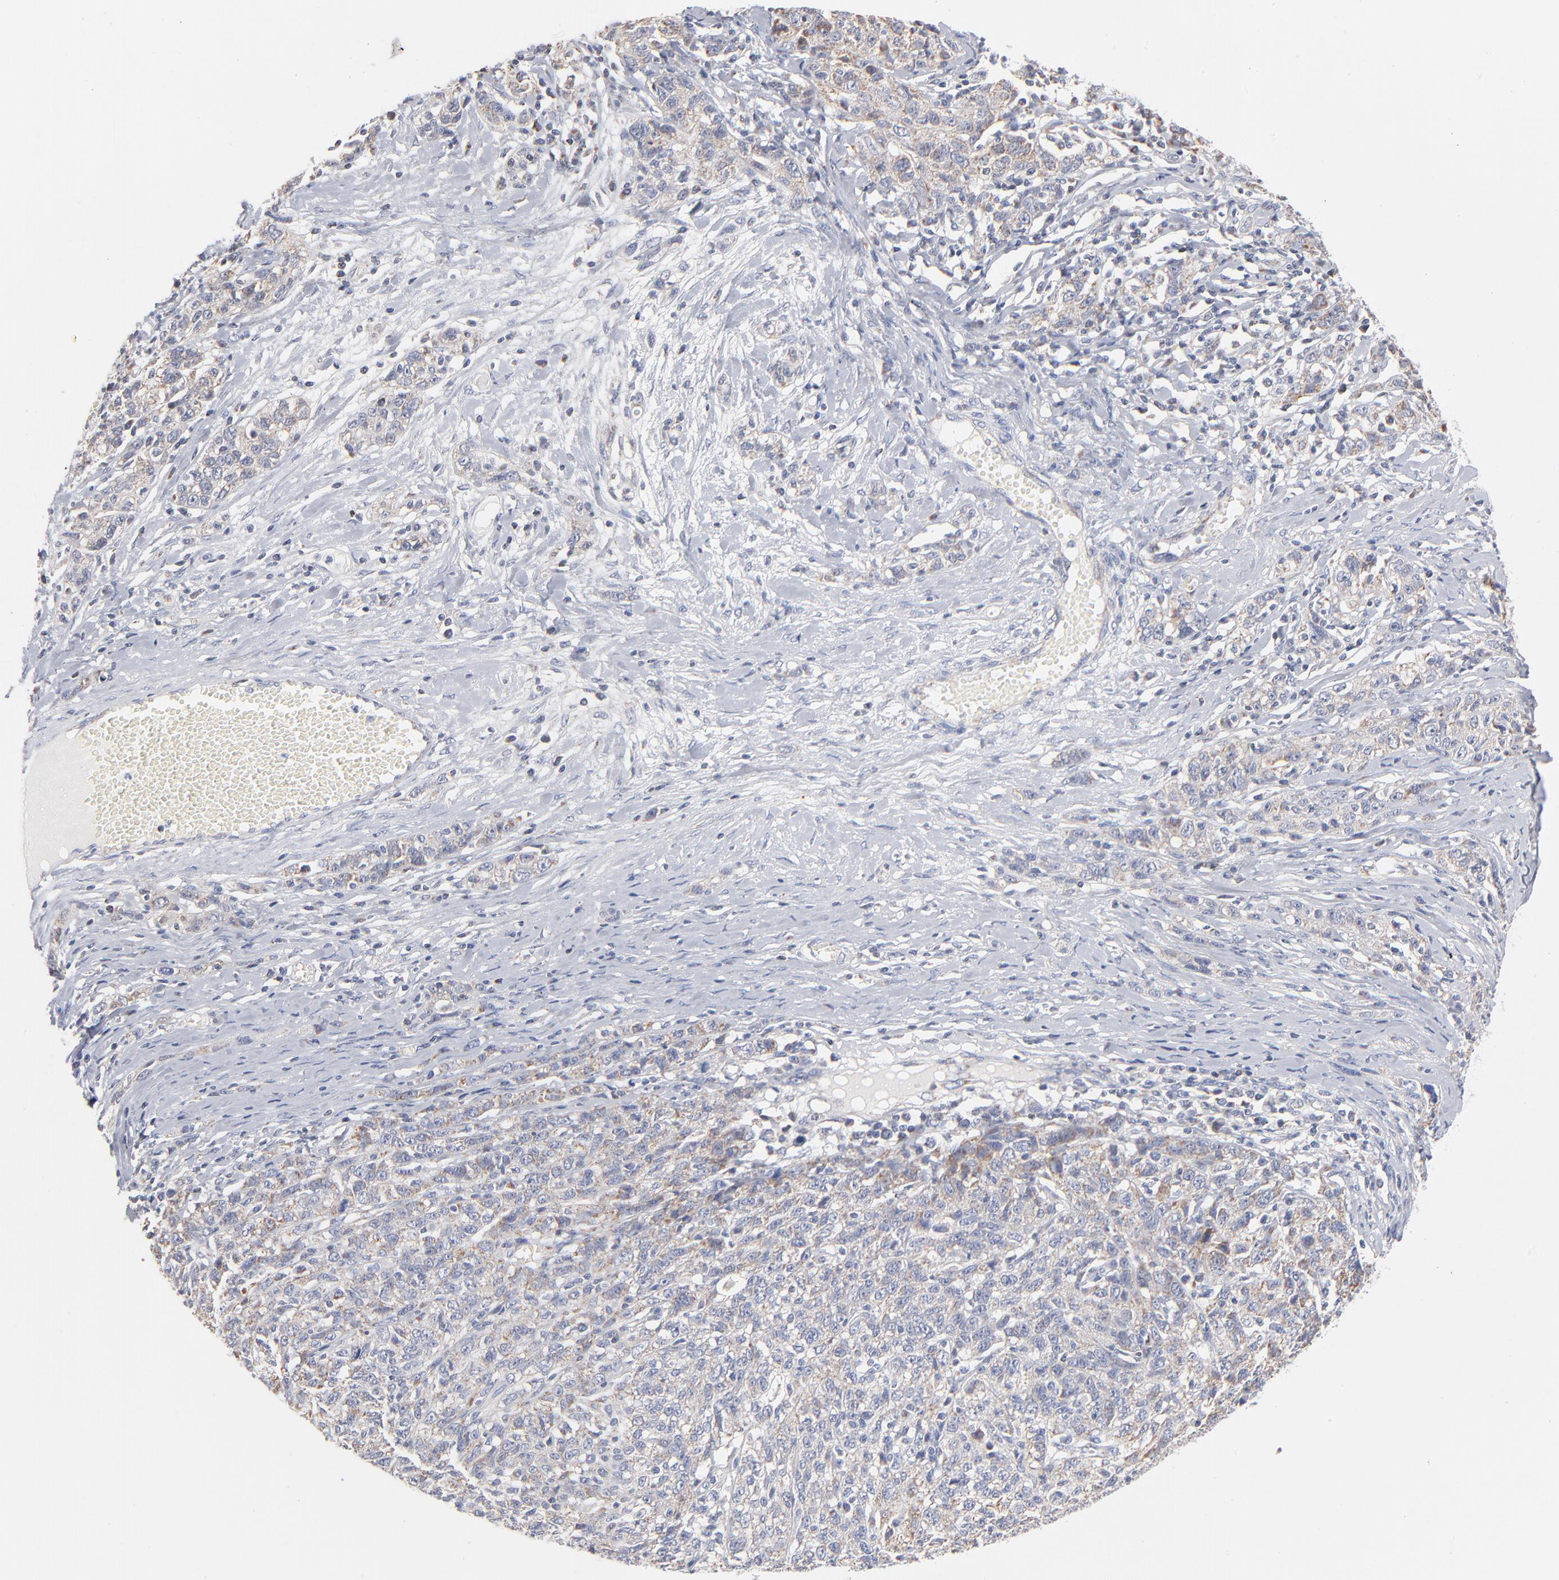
{"staining": {"intensity": "weak", "quantity": ">75%", "location": "cytoplasmic/membranous"}, "tissue": "ovarian cancer", "cell_type": "Tumor cells", "image_type": "cancer", "snomed": [{"axis": "morphology", "description": "Cystadenocarcinoma, serous, NOS"}, {"axis": "topography", "description": "Ovary"}], "caption": "Ovarian cancer tissue demonstrates weak cytoplasmic/membranous positivity in about >75% of tumor cells, visualized by immunohistochemistry.", "gene": "MRPL58", "patient": {"sex": "female", "age": 71}}